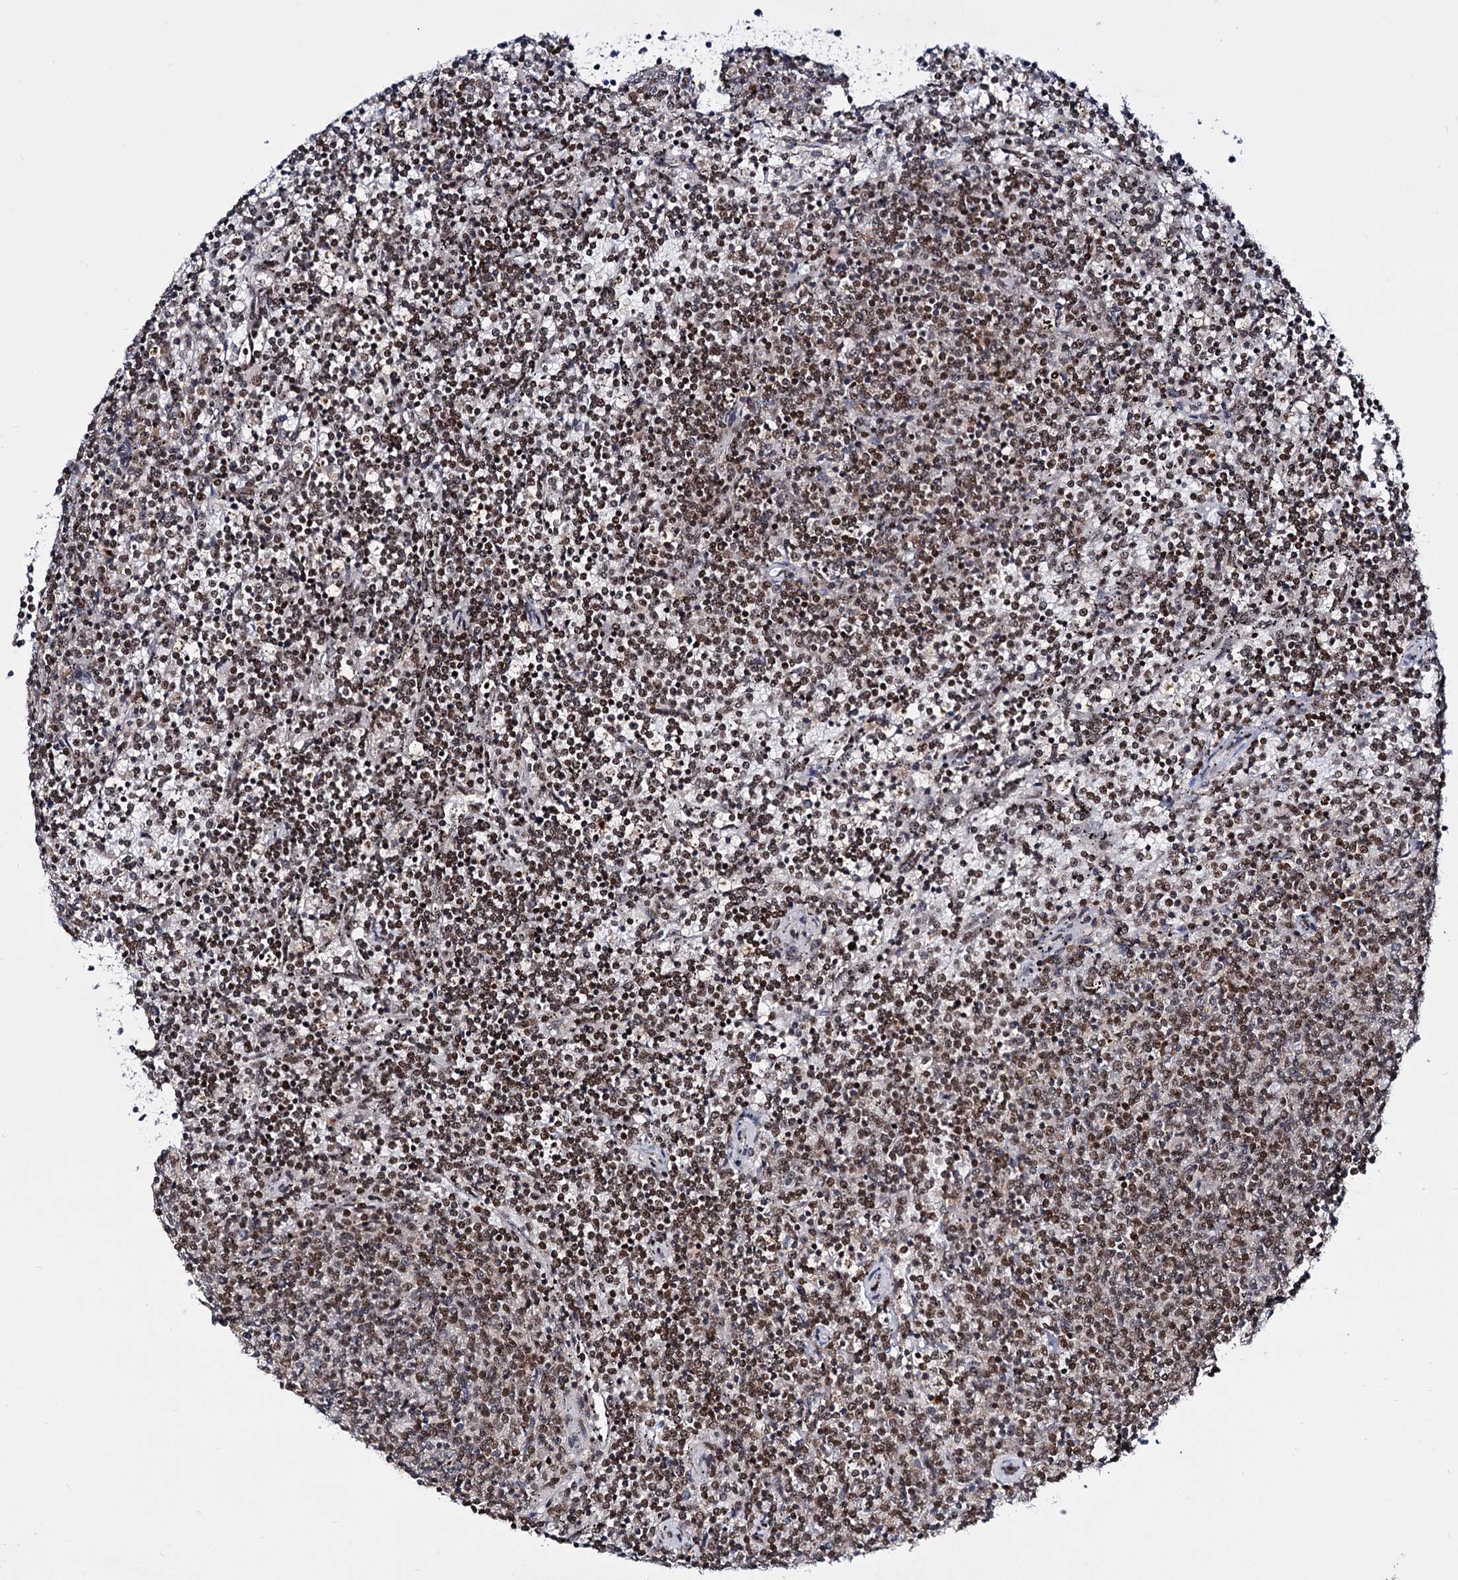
{"staining": {"intensity": "moderate", "quantity": ">75%", "location": "nuclear"}, "tissue": "lymphoma", "cell_type": "Tumor cells", "image_type": "cancer", "snomed": [{"axis": "morphology", "description": "Malignant lymphoma, non-Hodgkin's type, Low grade"}, {"axis": "topography", "description": "Spleen"}], "caption": "Immunohistochemistry of low-grade malignant lymphoma, non-Hodgkin's type demonstrates medium levels of moderate nuclear staining in approximately >75% of tumor cells.", "gene": "SMCHD1", "patient": {"sex": "female", "age": 50}}